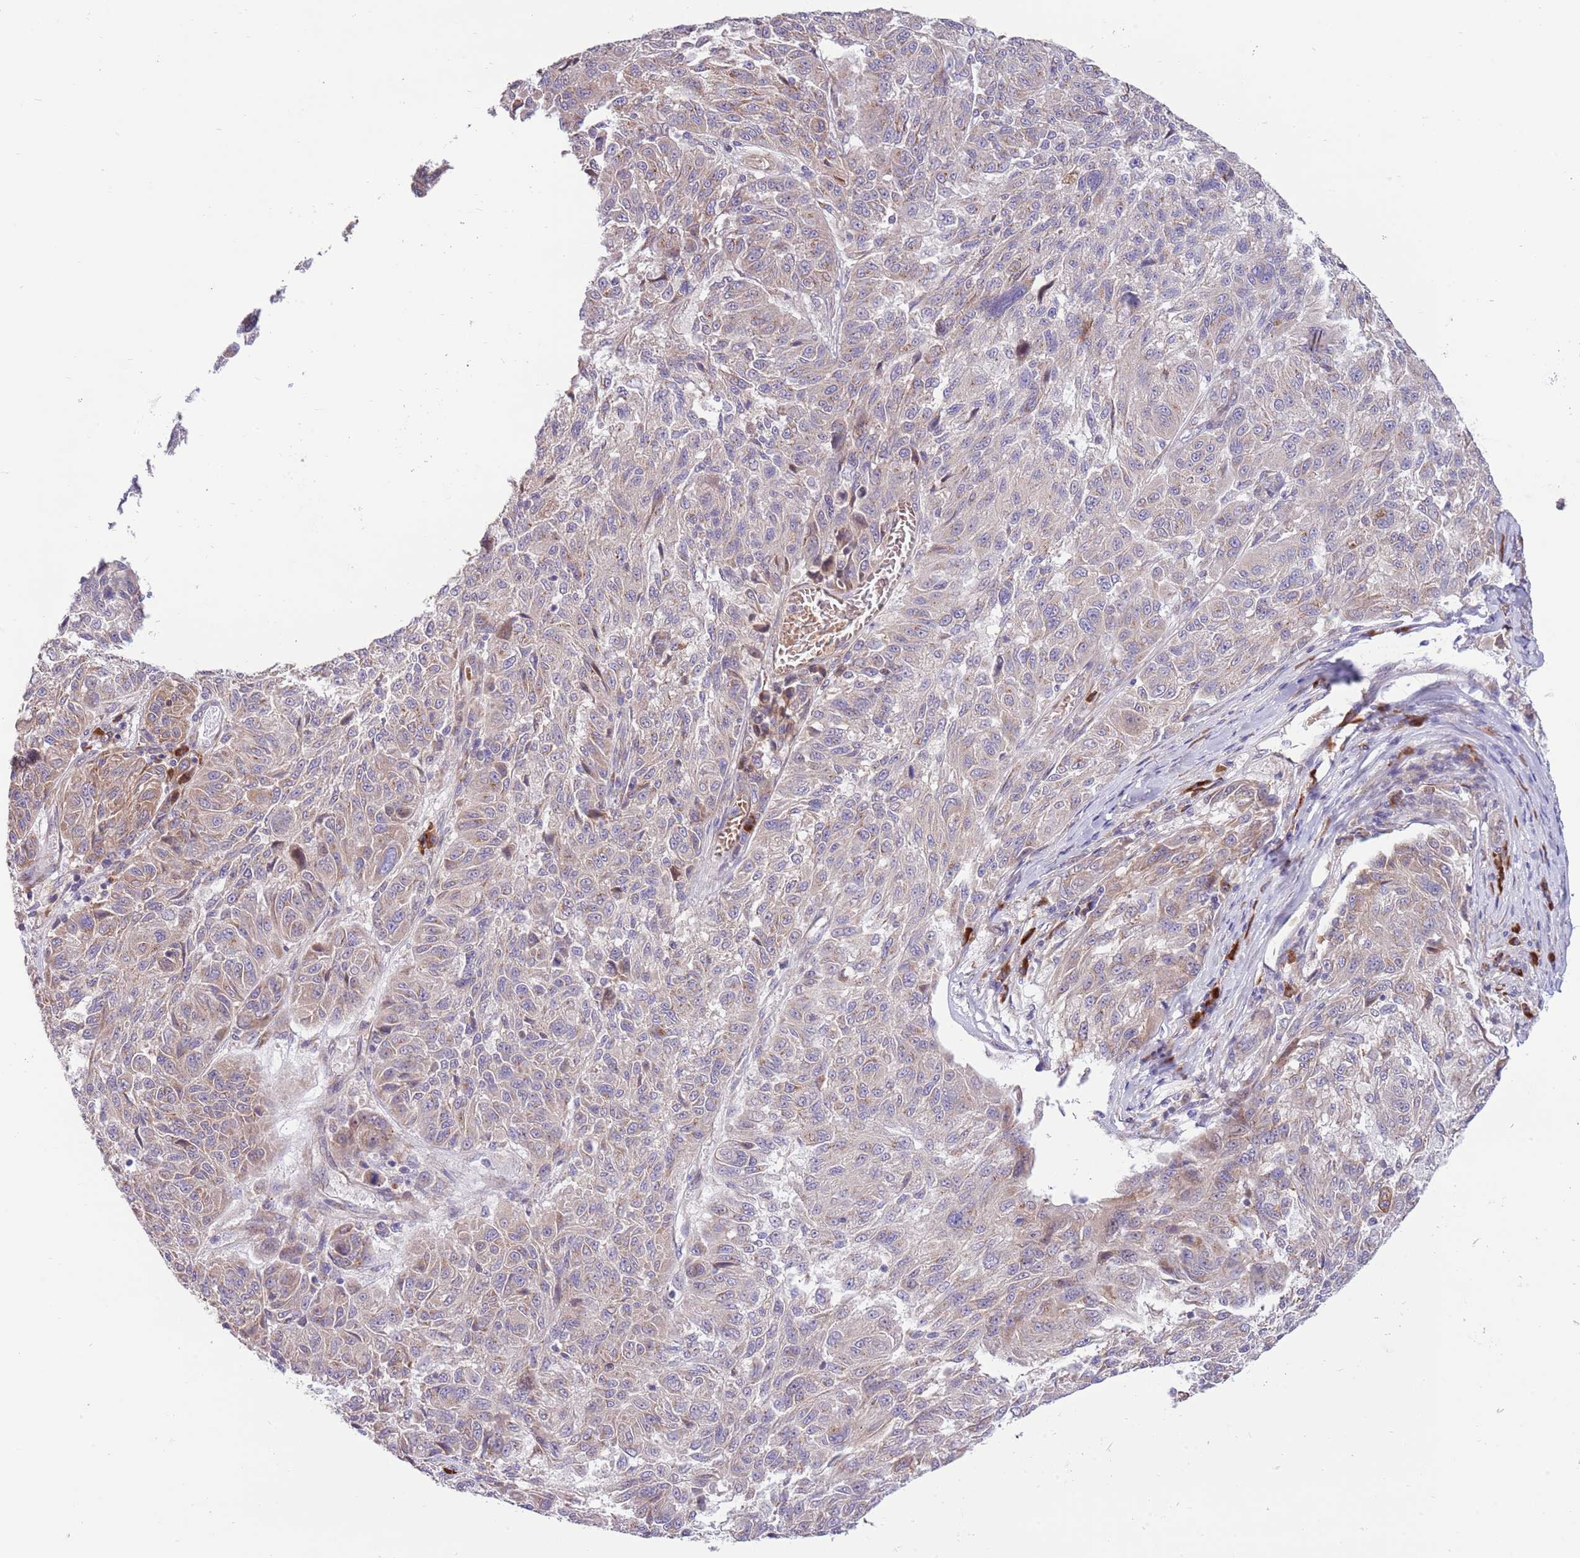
{"staining": {"intensity": "weak", "quantity": "25%-75%", "location": "cytoplasmic/membranous"}, "tissue": "melanoma", "cell_type": "Tumor cells", "image_type": "cancer", "snomed": [{"axis": "morphology", "description": "Malignant melanoma, NOS"}, {"axis": "topography", "description": "Skin"}], "caption": "This photomicrograph demonstrates immunohistochemistry staining of melanoma, with low weak cytoplasmic/membranous positivity in approximately 25%-75% of tumor cells.", "gene": "DAND5", "patient": {"sex": "male", "age": 53}}